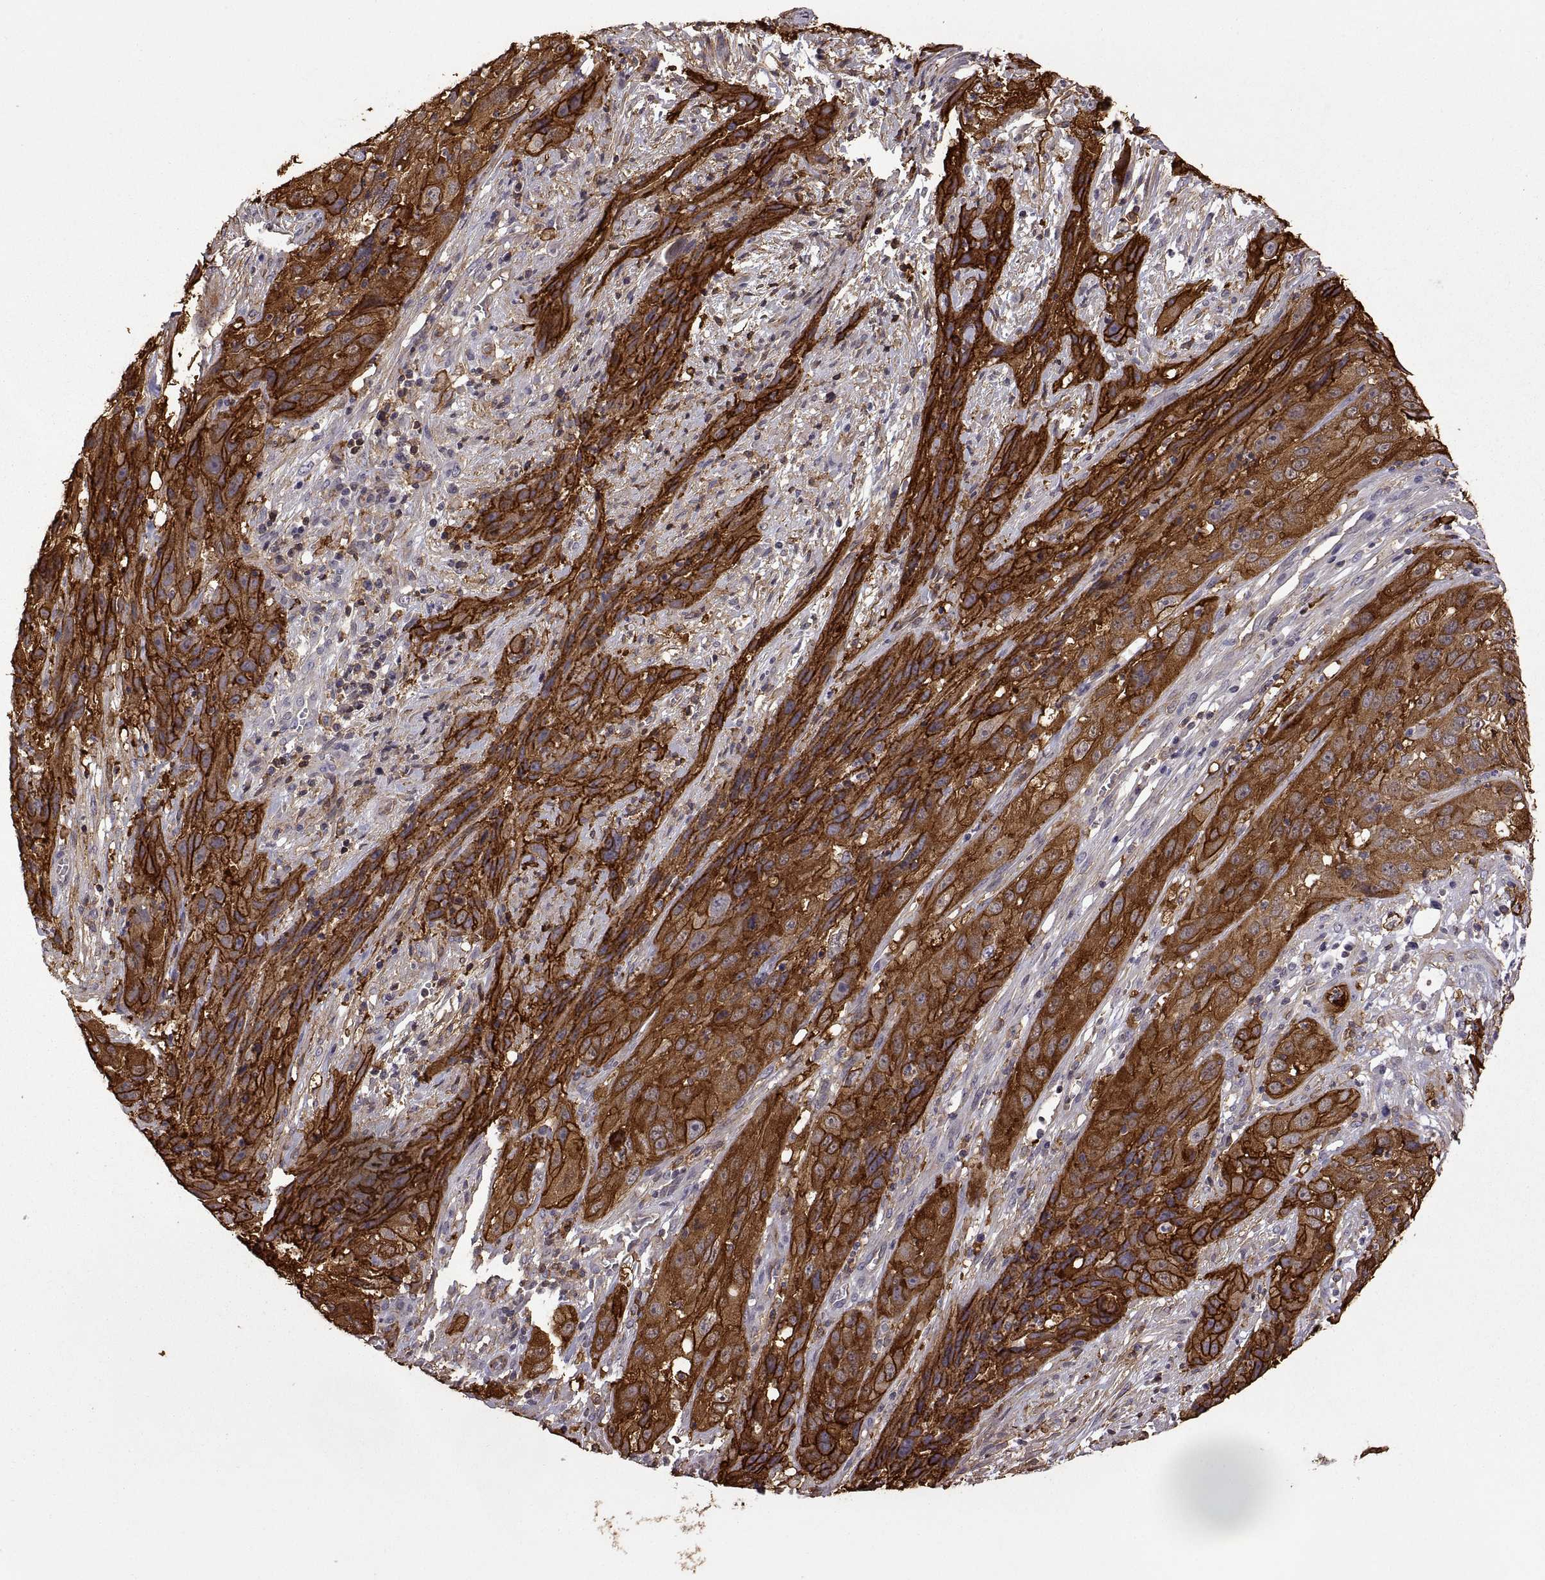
{"staining": {"intensity": "strong", "quantity": ">75%", "location": "cytoplasmic/membranous"}, "tissue": "cervical cancer", "cell_type": "Tumor cells", "image_type": "cancer", "snomed": [{"axis": "morphology", "description": "Squamous cell carcinoma, NOS"}, {"axis": "topography", "description": "Cervix"}], "caption": "Squamous cell carcinoma (cervical) stained with DAB (3,3'-diaminobenzidine) IHC reveals high levels of strong cytoplasmic/membranous expression in about >75% of tumor cells.", "gene": "S100A10", "patient": {"sex": "female", "age": 32}}